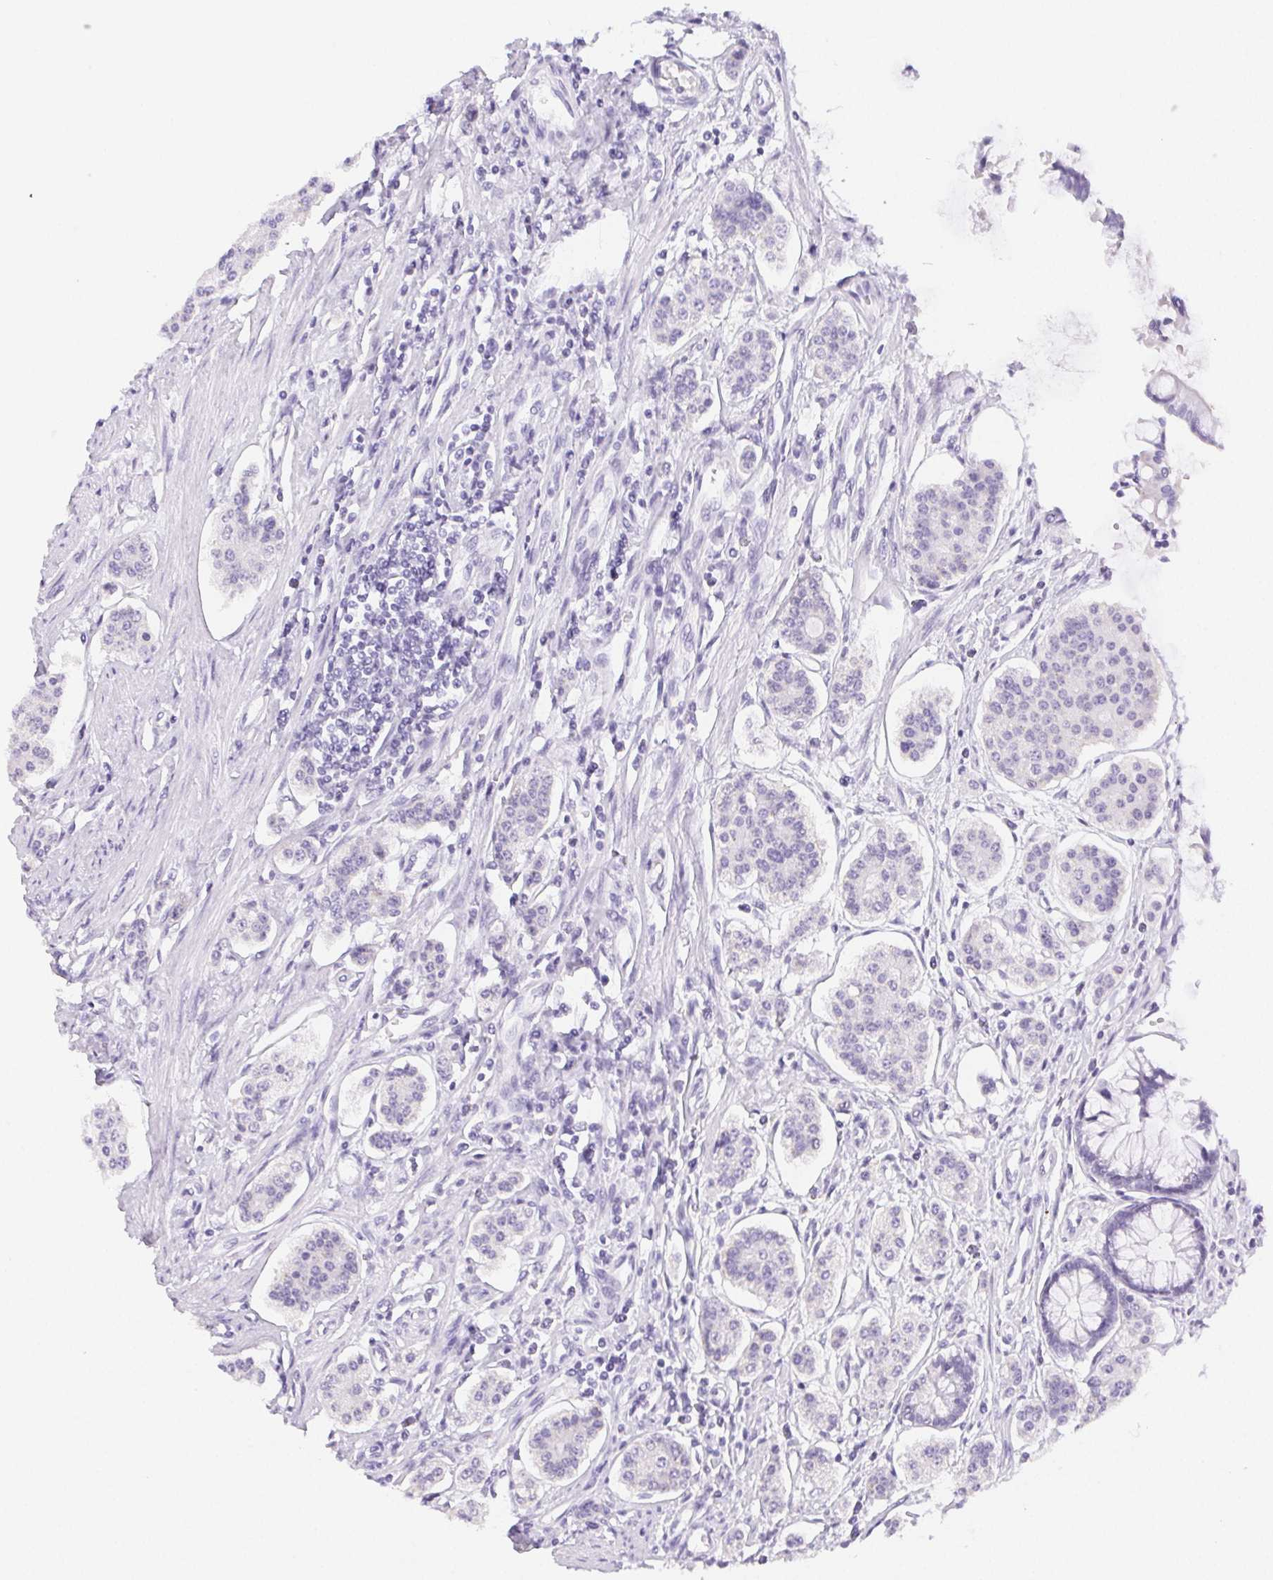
{"staining": {"intensity": "negative", "quantity": "none", "location": "none"}, "tissue": "carcinoid", "cell_type": "Tumor cells", "image_type": "cancer", "snomed": [{"axis": "morphology", "description": "Carcinoid, malignant, NOS"}, {"axis": "topography", "description": "Small intestine"}], "caption": "The histopathology image displays no staining of tumor cells in carcinoid (malignant).", "gene": "ST8SIA3", "patient": {"sex": "female", "age": 65}}